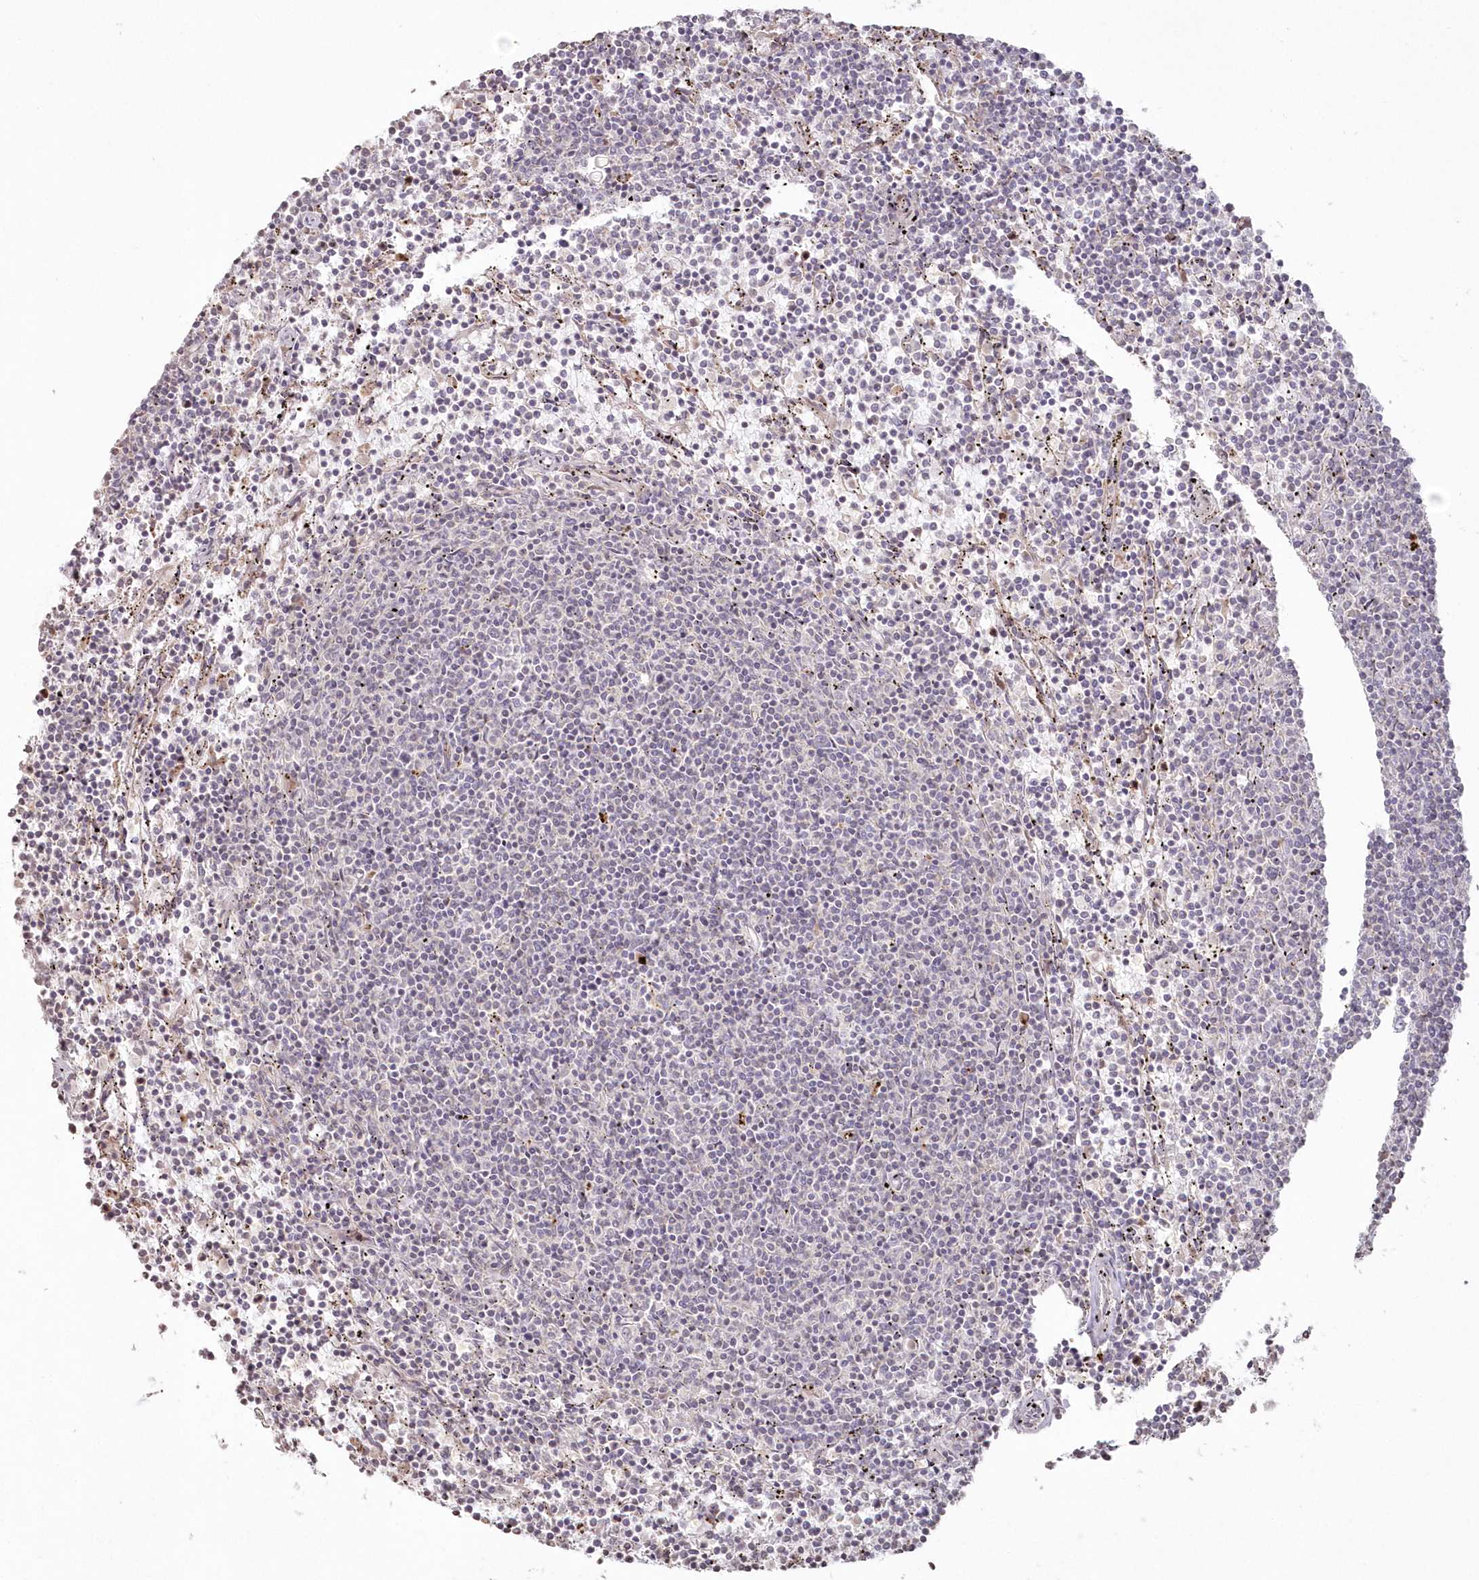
{"staining": {"intensity": "negative", "quantity": "none", "location": "none"}, "tissue": "lymphoma", "cell_type": "Tumor cells", "image_type": "cancer", "snomed": [{"axis": "morphology", "description": "Malignant lymphoma, non-Hodgkin's type, Low grade"}, {"axis": "topography", "description": "Spleen"}], "caption": "A photomicrograph of malignant lymphoma, non-Hodgkin's type (low-grade) stained for a protein displays no brown staining in tumor cells.", "gene": "ARSB", "patient": {"sex": "female", "age": 50}}